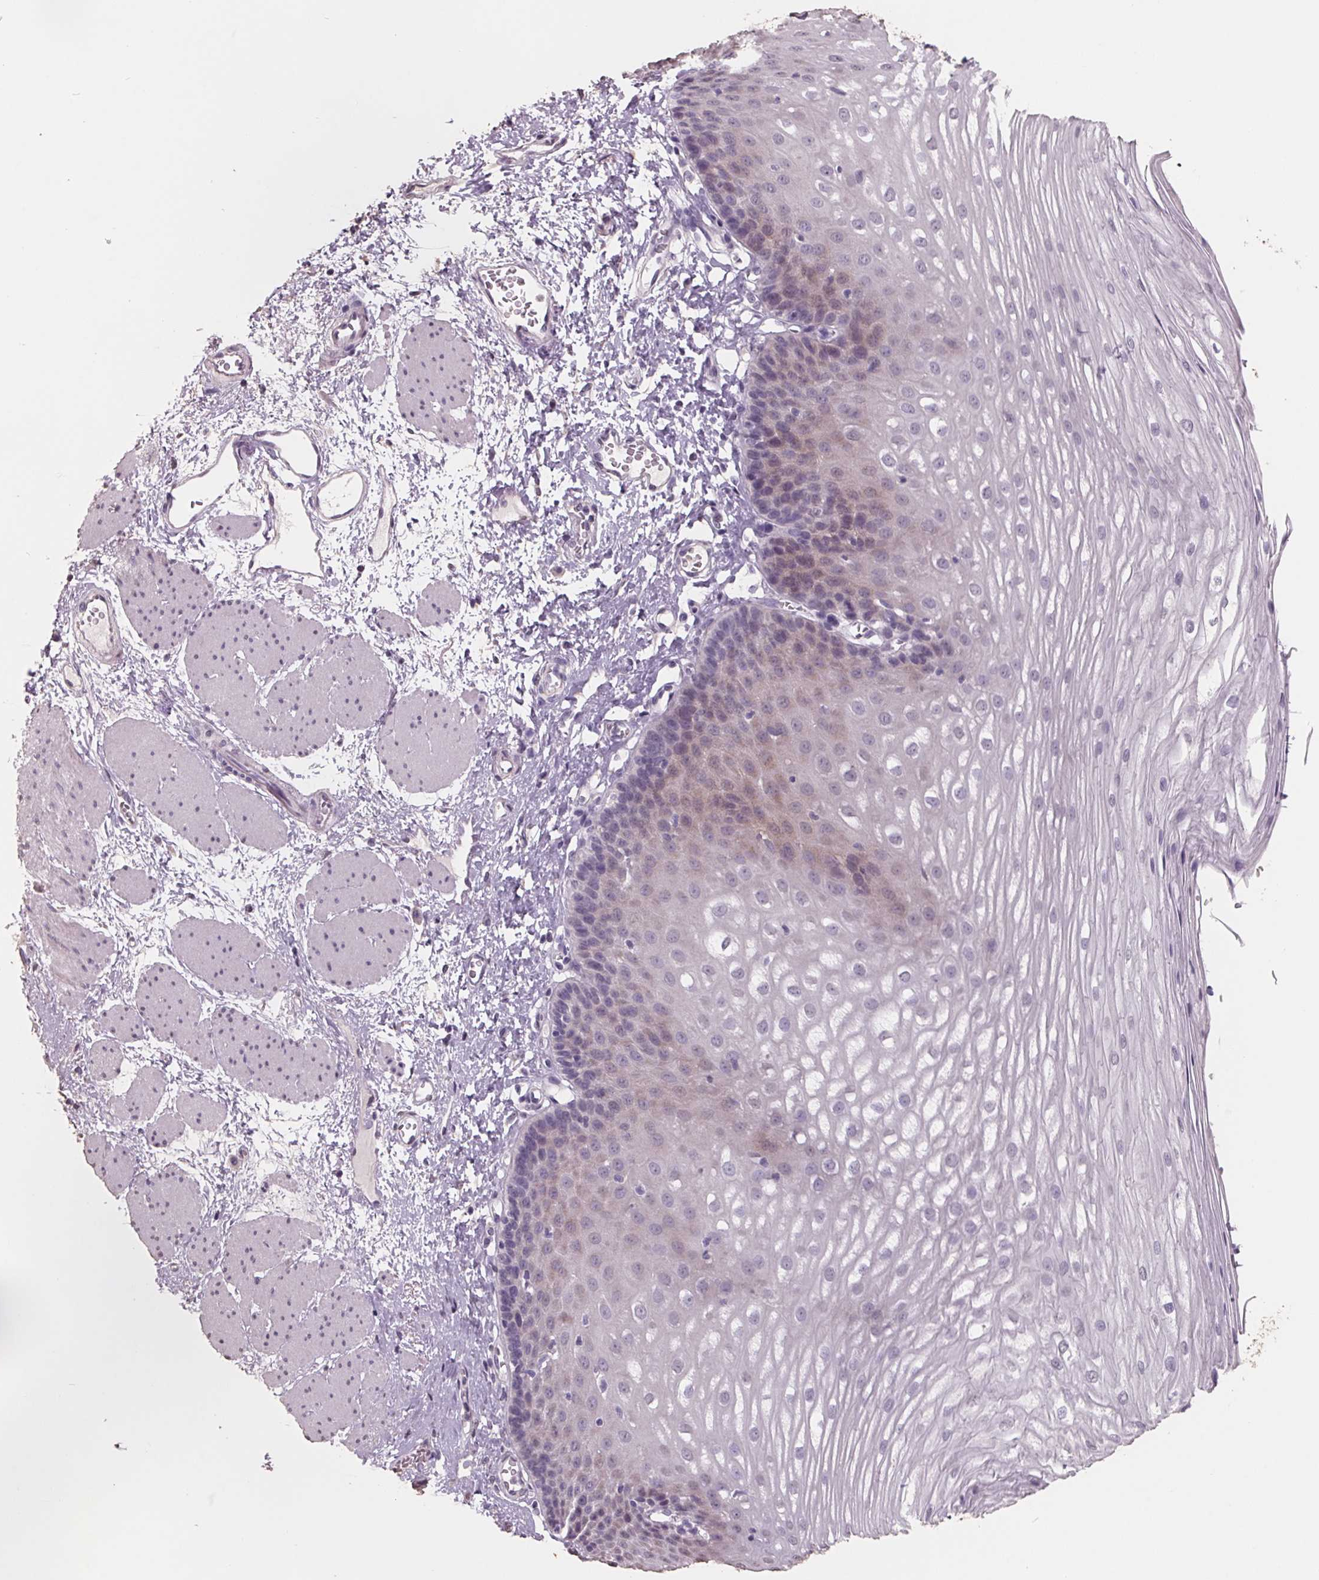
{"staining": {"intensity": "weak", "quantity": "<25%", "location": "nuclear"}, "tissue": "esophagus", "cell_type": "Squamous epithelial cells", "image_type": "normal", "snomed": [{"axis": "morphology", "description": "Normal tissue, NOS"}, {"axis": "topography", "description": "Esophagus"}], "caption": "This is an immunohistochemistry (IHC) micrograph of benign esophagus. There is no expression in squamous epithelial cells.", "gene": "FTCD", "patient": {"sex": "male", "age": 62}}